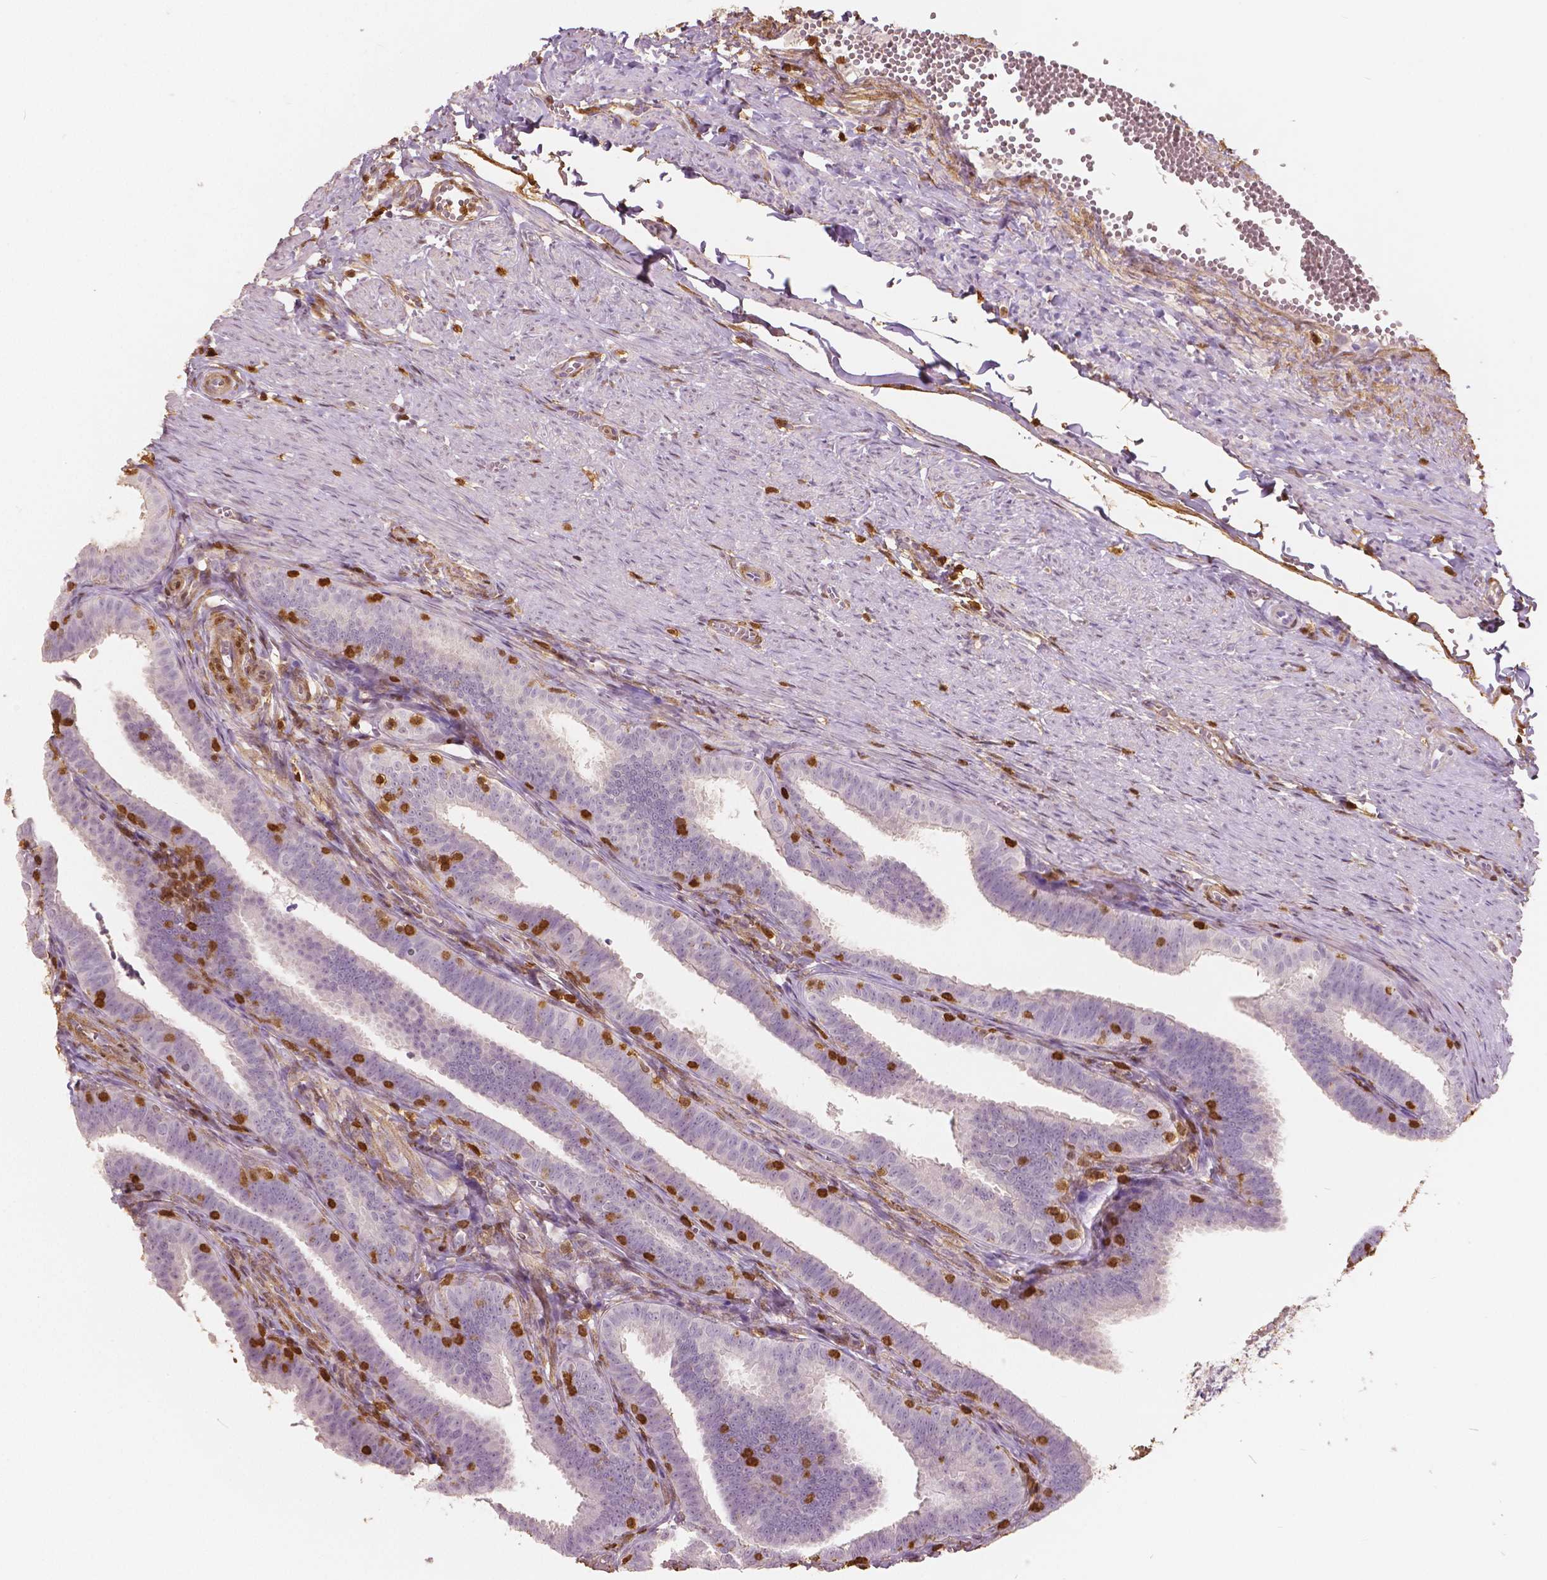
{"staining": {"intensity": "negative", "quantity": "none", "location": "none"}, "tissue": "fallopian tube", "cell_type": "Glandular cells", "image_type": "normal", "snomed": [{"axis": "morphology", "description": "Normal tissue, NOS"}, {"axis": "topography", "description": "Fallopian tube"}], "caption": "High power microscopy micrograph of an immunohistochemistry (IHC) histopathology image of benign fallopian tube, revealing no significant expression in glandular cells. (Brightfield microscopy of DAB (3,3'-diaminobenzidine) immunohistochemistry at high magnification).", "gene": "S100A4", "patient": {"sex": "female", "age": 25}}